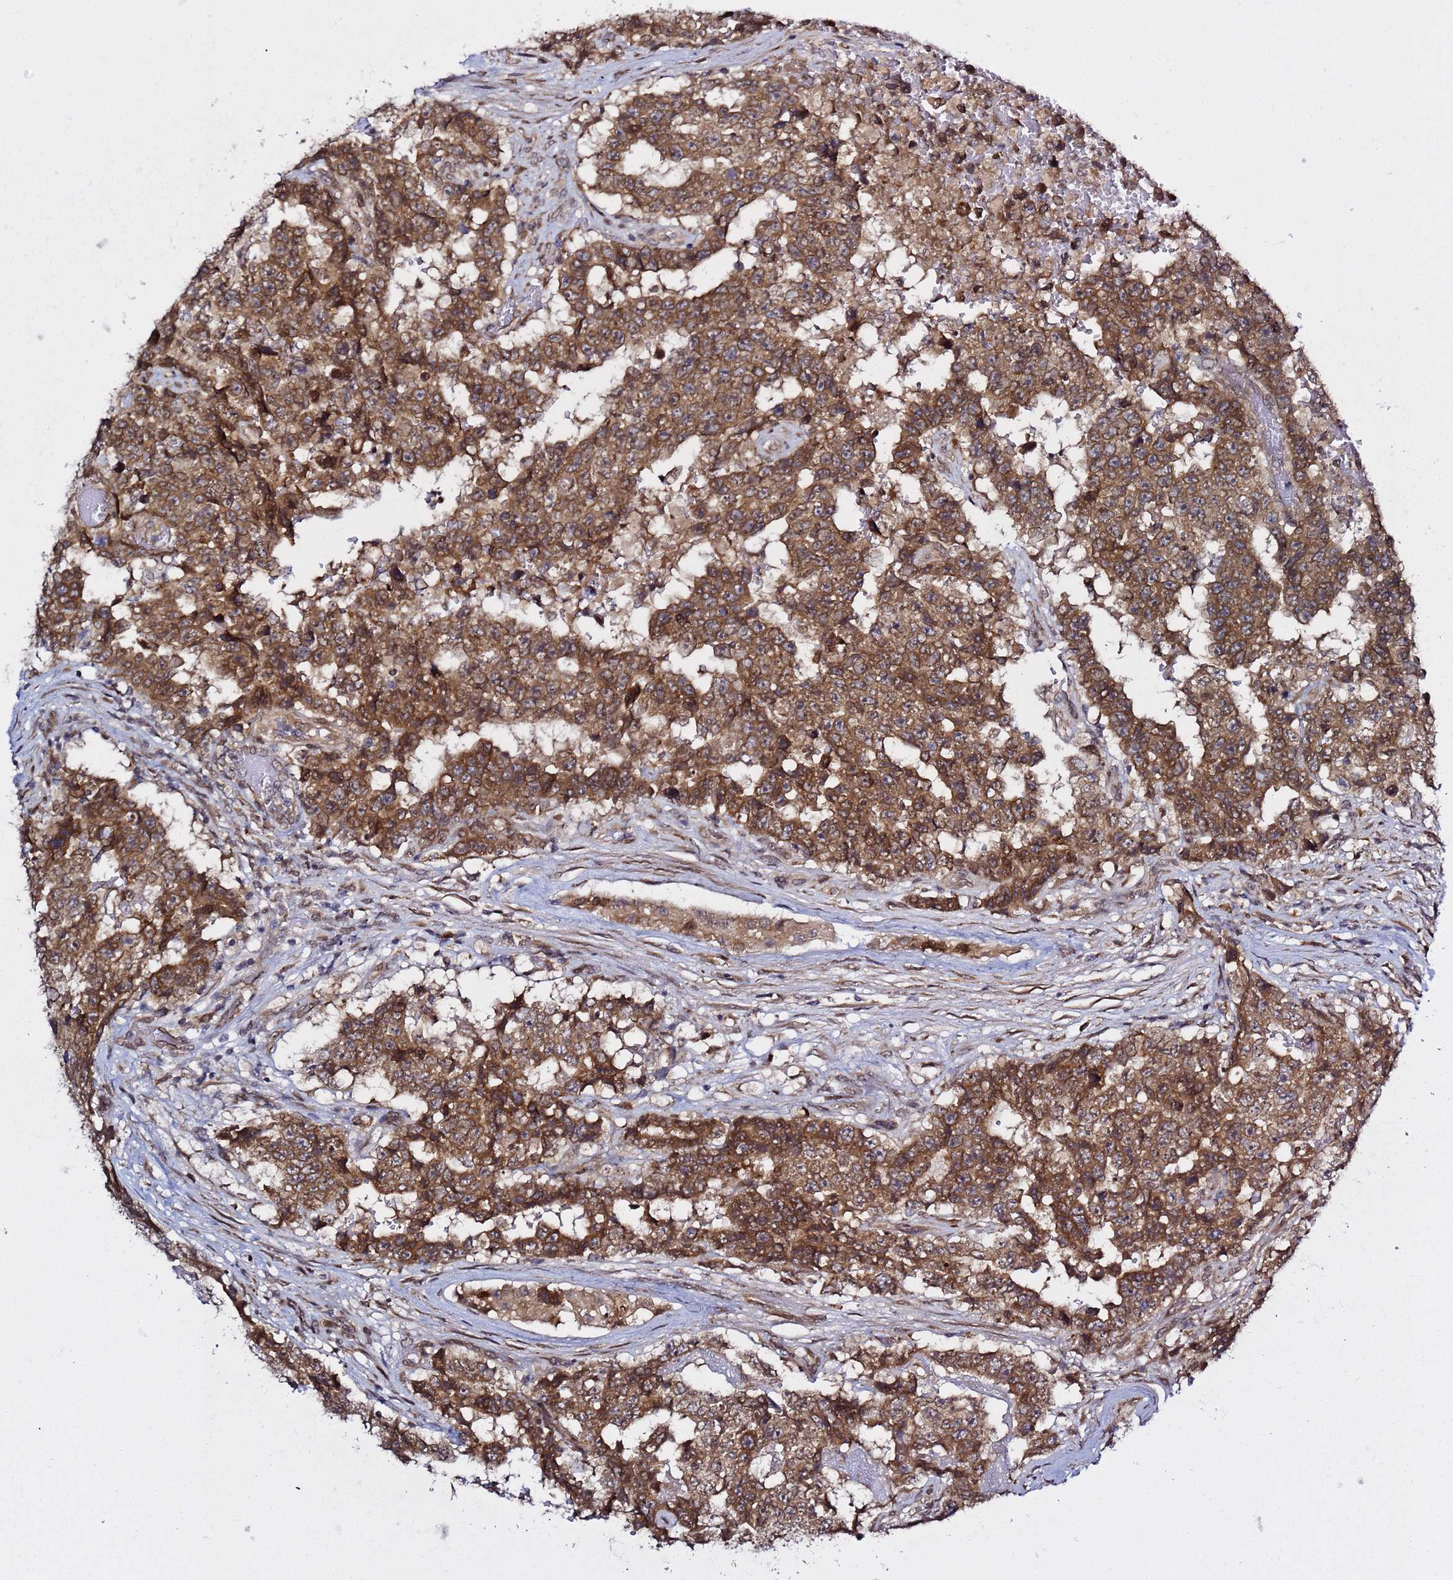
{"staining": {"intensity": "strong", "quantity": ">75%", "location": "cytoplasmic/membranous"}, "tissue": "testis cancer", "cell_type": "Tumor cells", "image_type": "cancer", "snomed": [{"axis": "morphology", "description": "Normal tissue, NOS"}, {"axis": "morphology", "description": "Carcinoma, Embryonal, NOS"}, {"axis": "topography", "description": "Testis"}, {"axis": "topography", "description": "Epididymis"}], "caption": "DAB immunohistochemical staining of human testis cancer reveals strong cytoplasmic/membranous protein staining in approximately >75% of tumor cells.", "gene": "PRKAB2", "patient": {"sex": "male", "age": 25}}